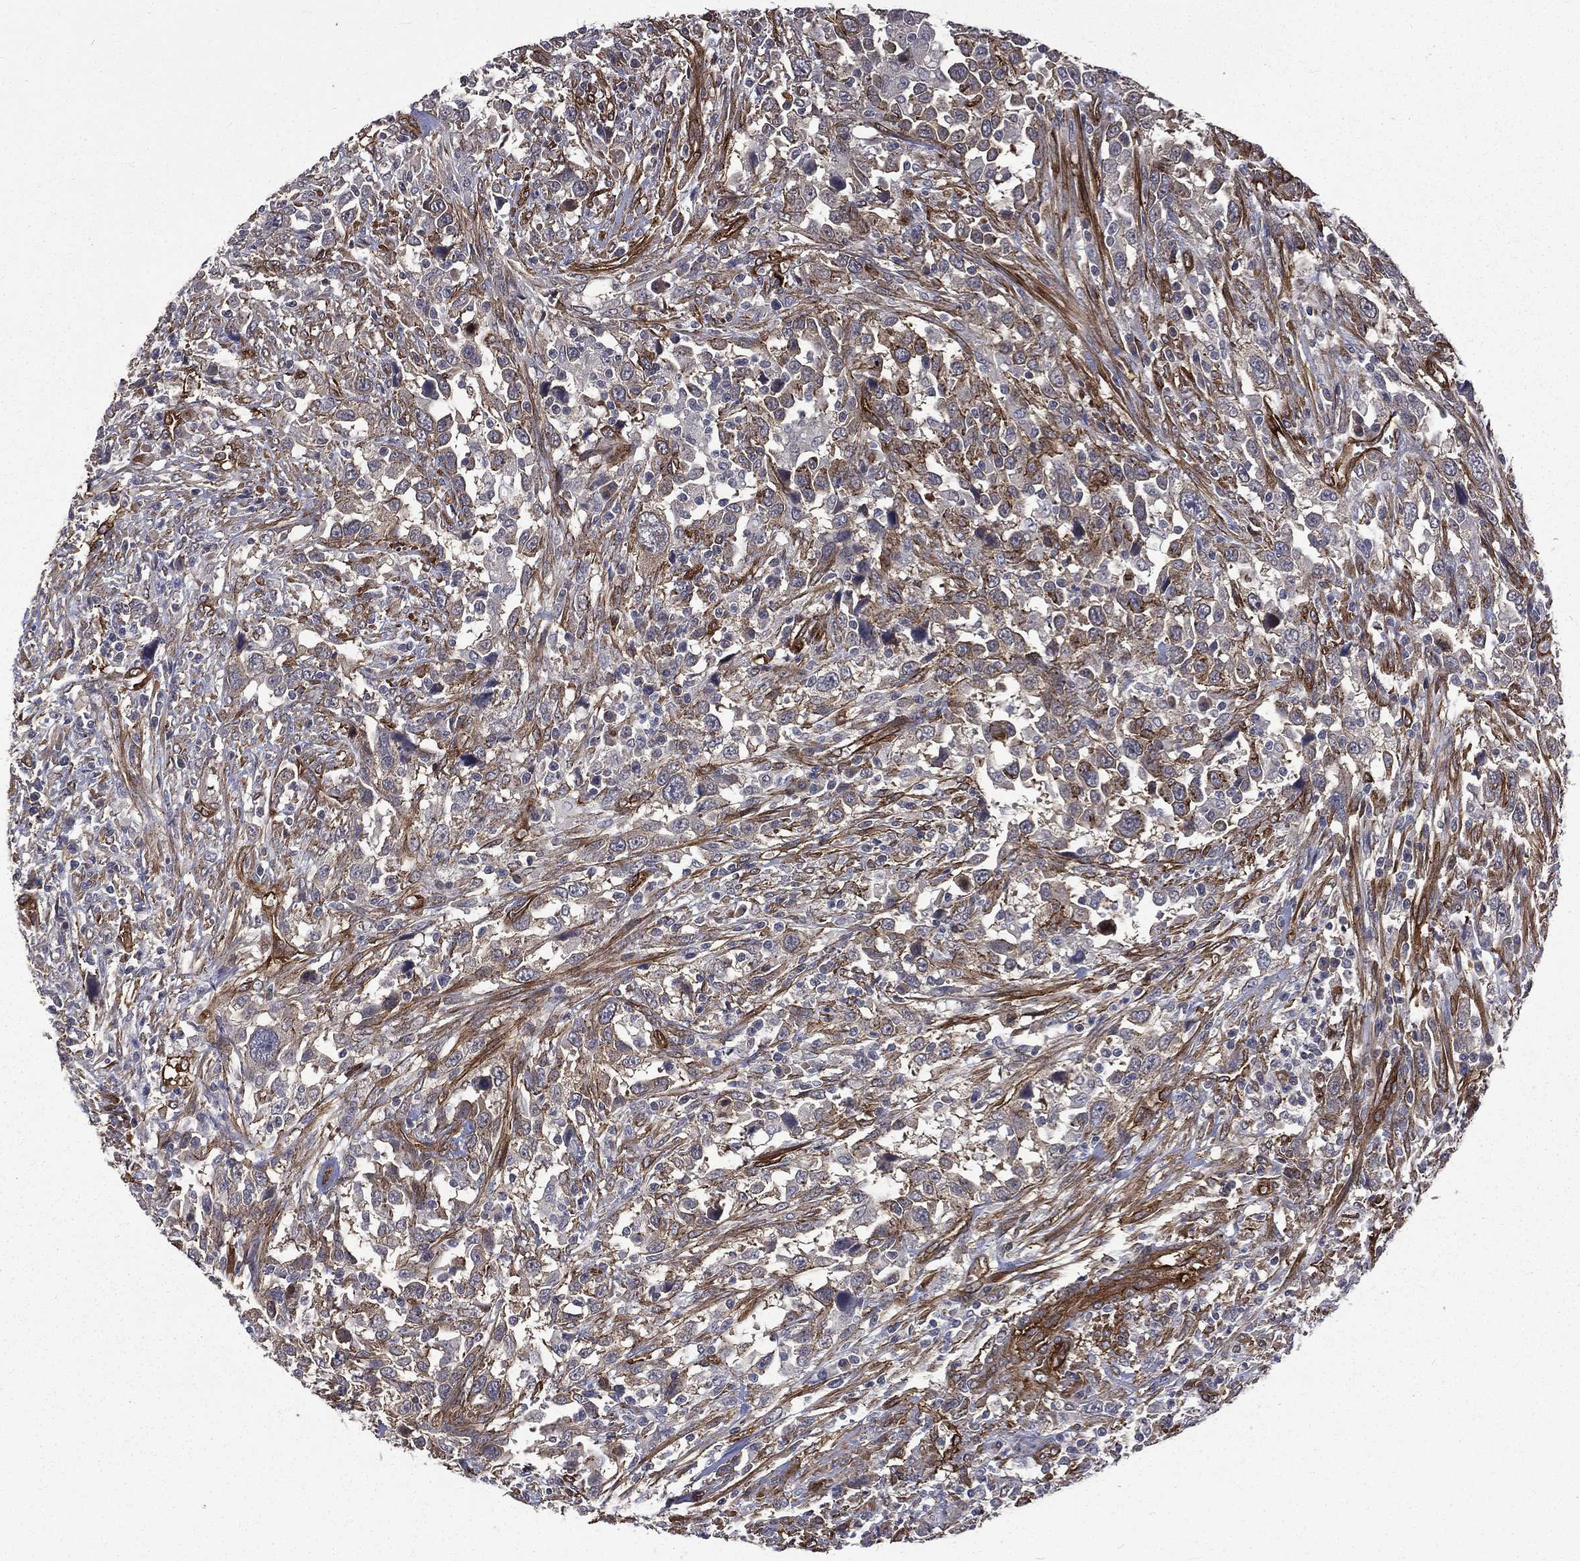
{"staining": {"intensity": "weak", "quantity": "<25%", "location": "cytoplasmic/membranous"}, "tissue": "urothelial cancer", "cell_type": "Tumor cells", "image_type": "cancer", "snomed": [{"axis": "morphology", "description": "Urothelial carcinoma, NOS"}, {"axis": "morphology", "description": "Urothelial carcinoma, High grade"}, {"axis": "topography", "description": "Urinary bladder"}], "caption": "Micrograph shows no significant protein staining in tumor cells of transitional cell carcinoma. The staining was performed using DAB (3,3'-diaminobenzidine) to visualize the protein expression in brown, while the nuclei were stained in blue with hematoxylin (Magnification: 20x).", "gene": "PPFIBP1", "patient": {"sex": "female", "age": 64}}